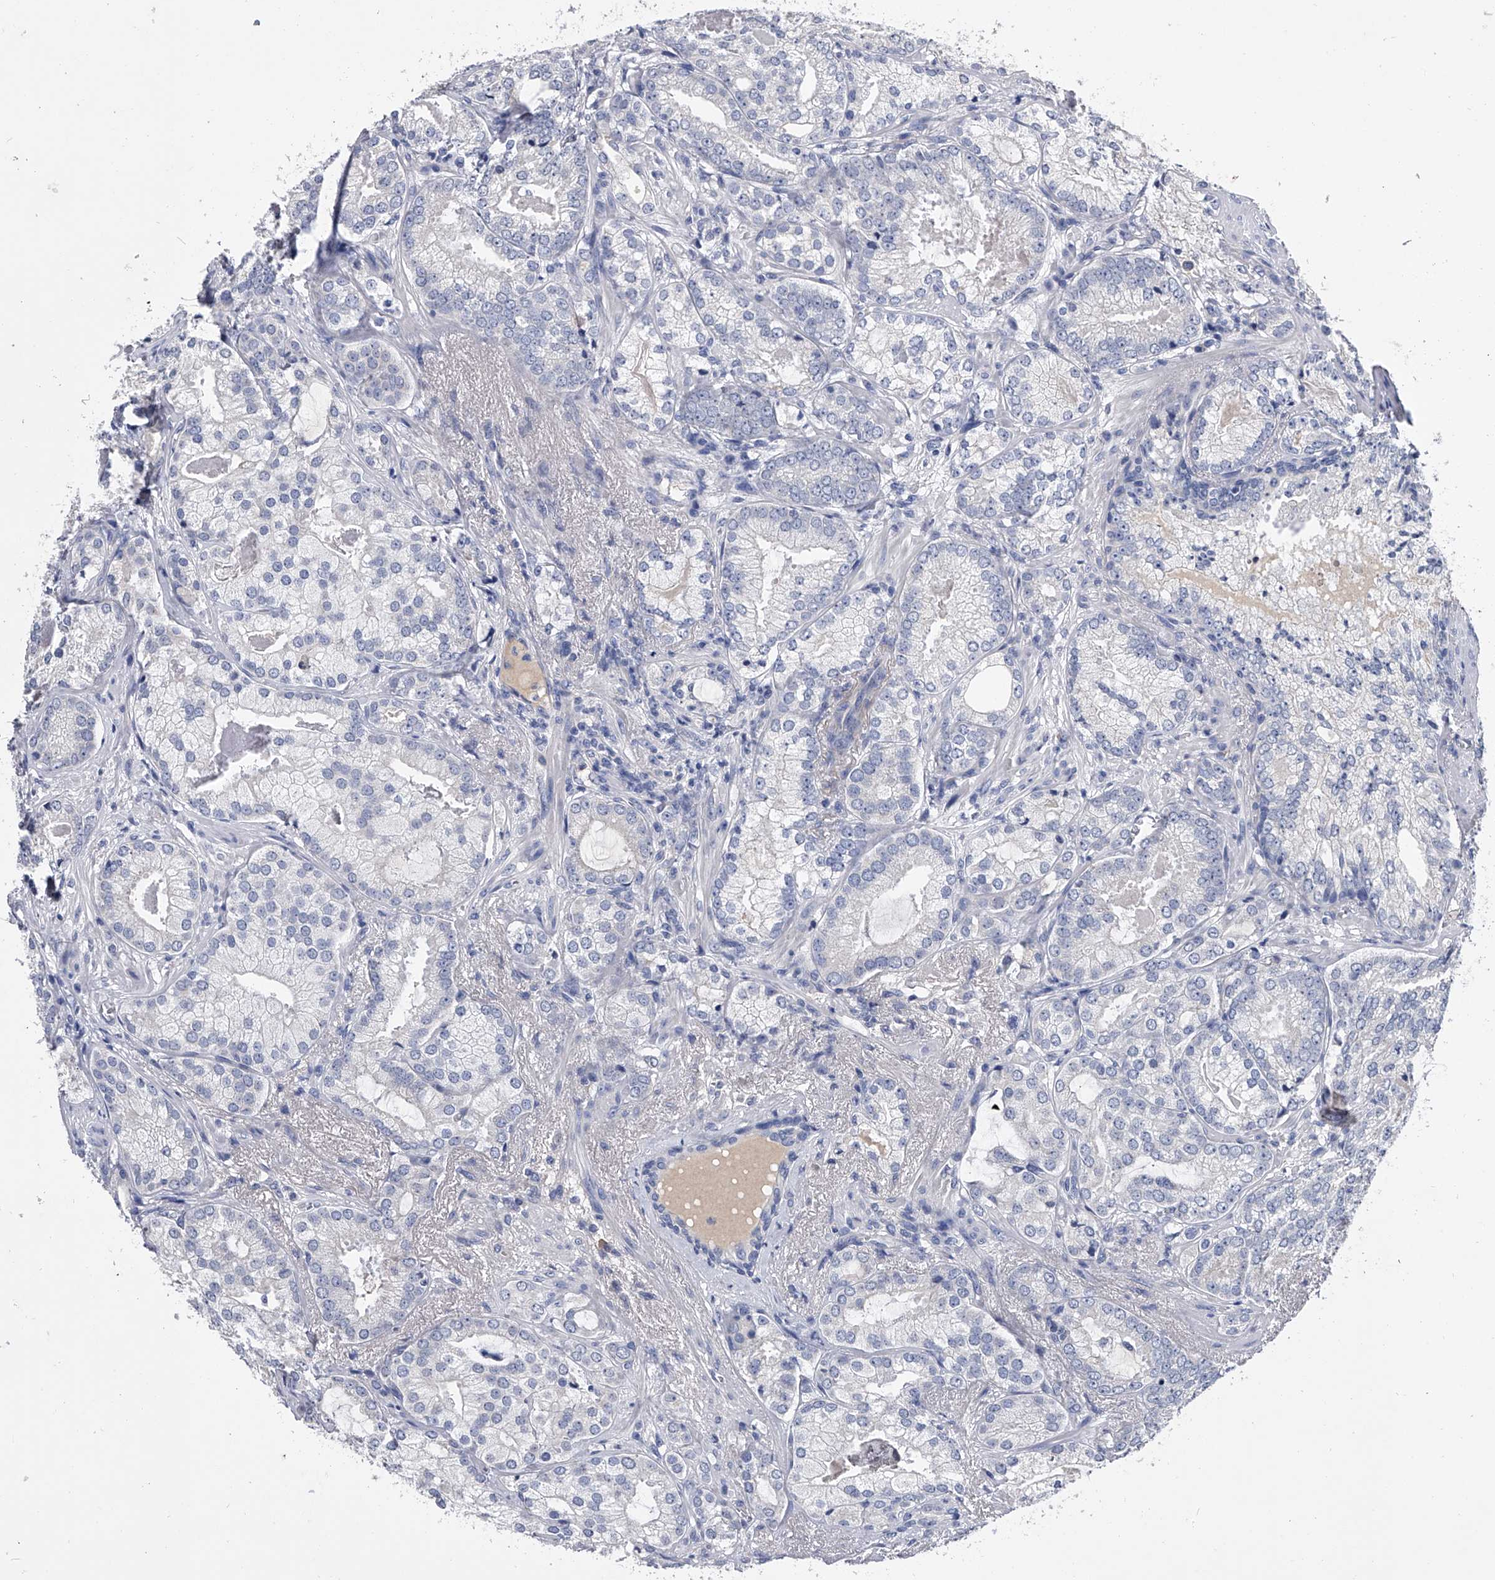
{"staining": {"intensity": "negative", "quantity": "none", "location": "none"}, "tissue": "prostate cancer", "cell_type": "Tumor cells", "image_type": "cancer", "snomed": [{"axis": "morphology", "description": "Normal morphology"}, {"axis": "morphology", "description": "Adenocarcinoma, Low grade"}, {"axis": "topography", "description": "Prostate"}], "caption": "Tumor cells are negative for protein expression in human low-grade adenocarcinoma (prostate). Brightfield microscopy of immunohistochemistry (IHC) stained with DAB (brown) and hematoxylin (blue), captured at high magnification.", "gene": "EFCAB7", "patient": {"sex": "male", "age": 72}}